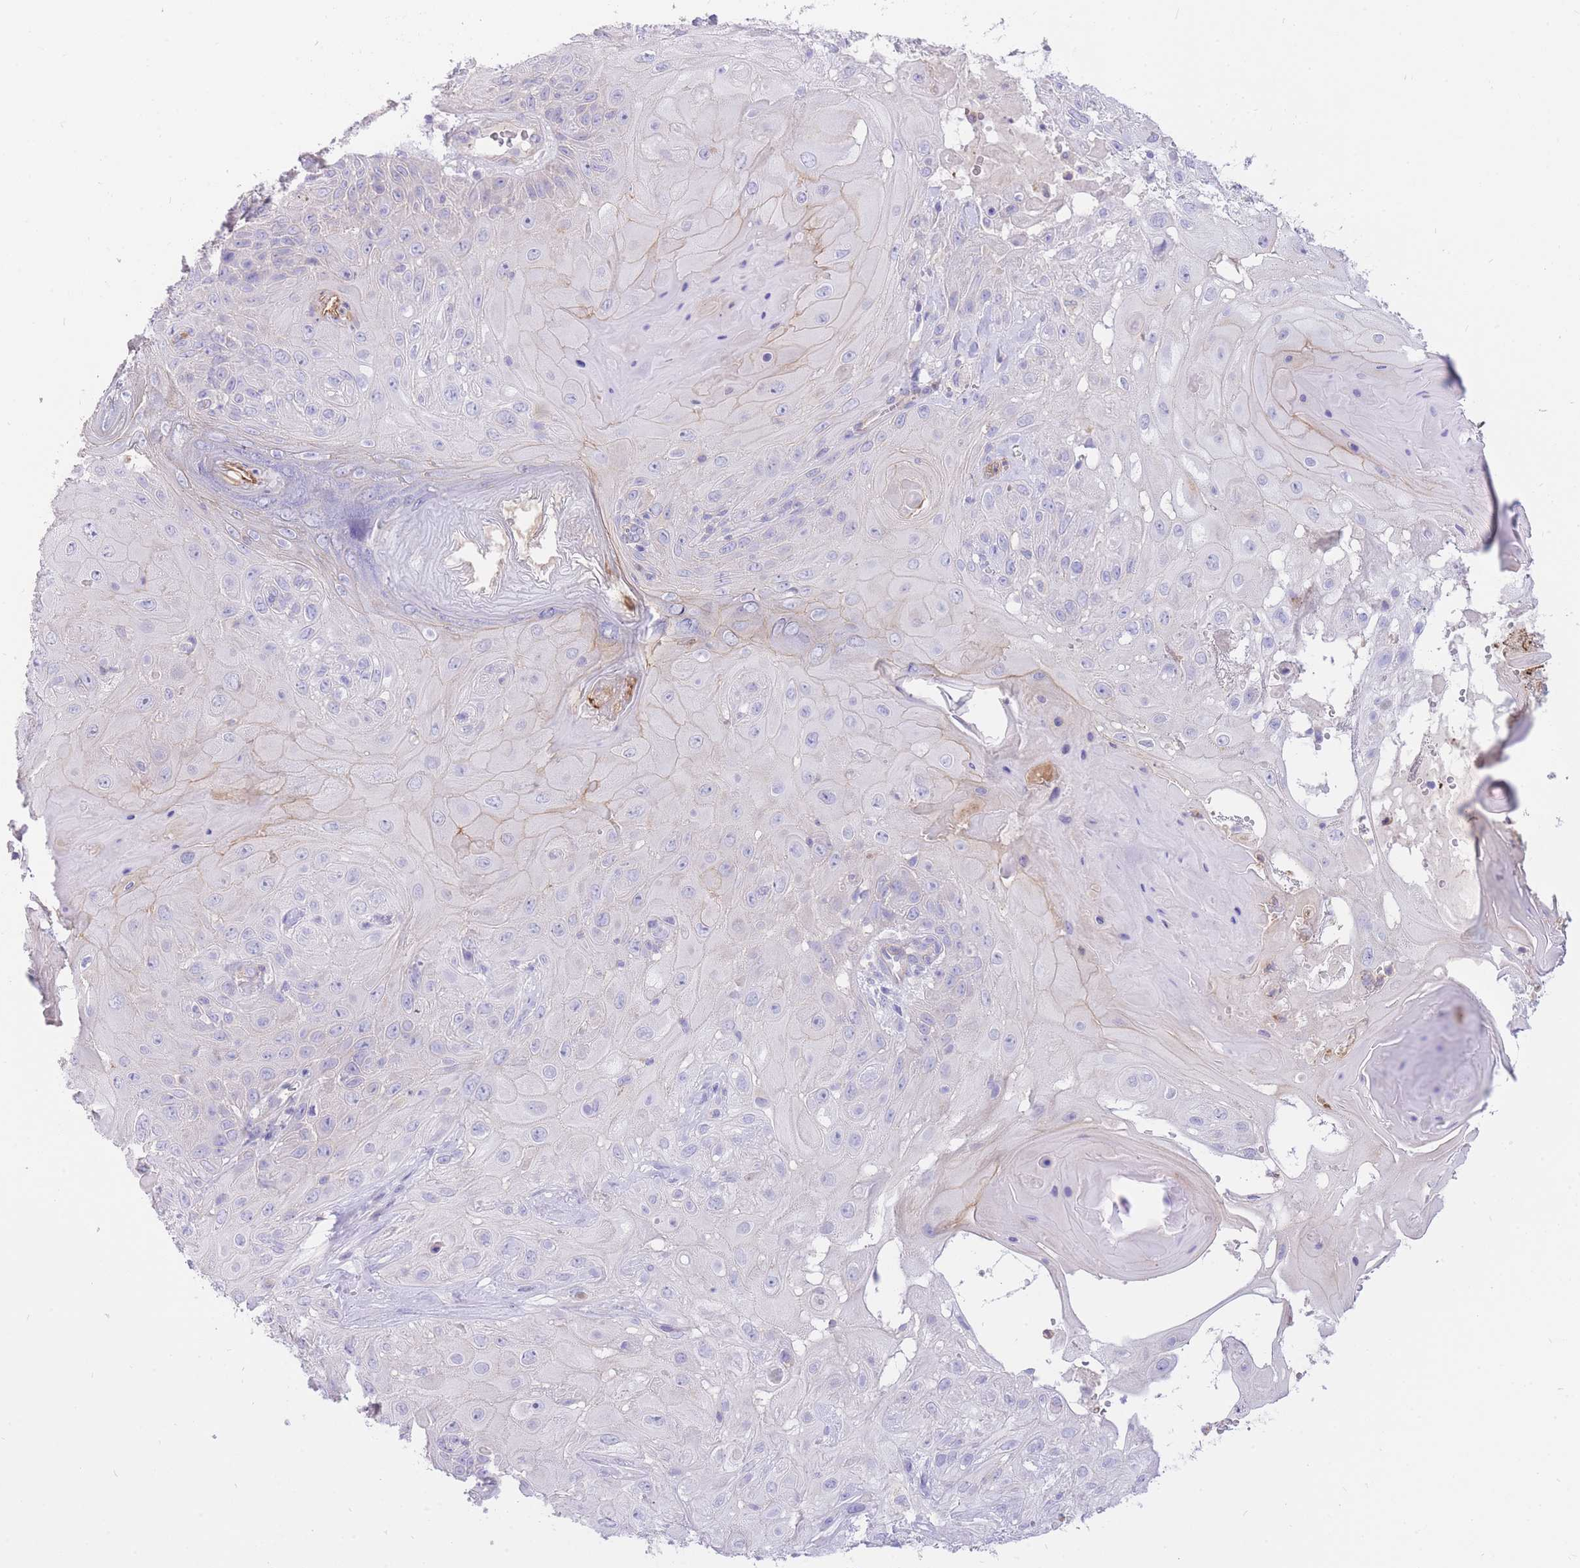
{"staining": {"intensity": "negative", "quantity": "none", "location": "none"}, "tissue": "skin cancer", "cell_type": "Tumor cells", "image_type": "cancer", "snomed": [{"axis": "morphology", "description": "Normal tissue, NOS"}, {"axis": "morphology", "description": "Squamous cell carcinoma, NOS"}, {"axis": "topography", "description": "Skin"}, {"axis": "topography", "description": "Cartilage tissue"}], "caption": "High power microscopy image of an immunohistochemistry micrograph of squamous cell carcinoma (skin), revealing no significant expression in tumor cells.", "gene": "SULT1A1", "patient": {"sex": "female", "age": 79}}